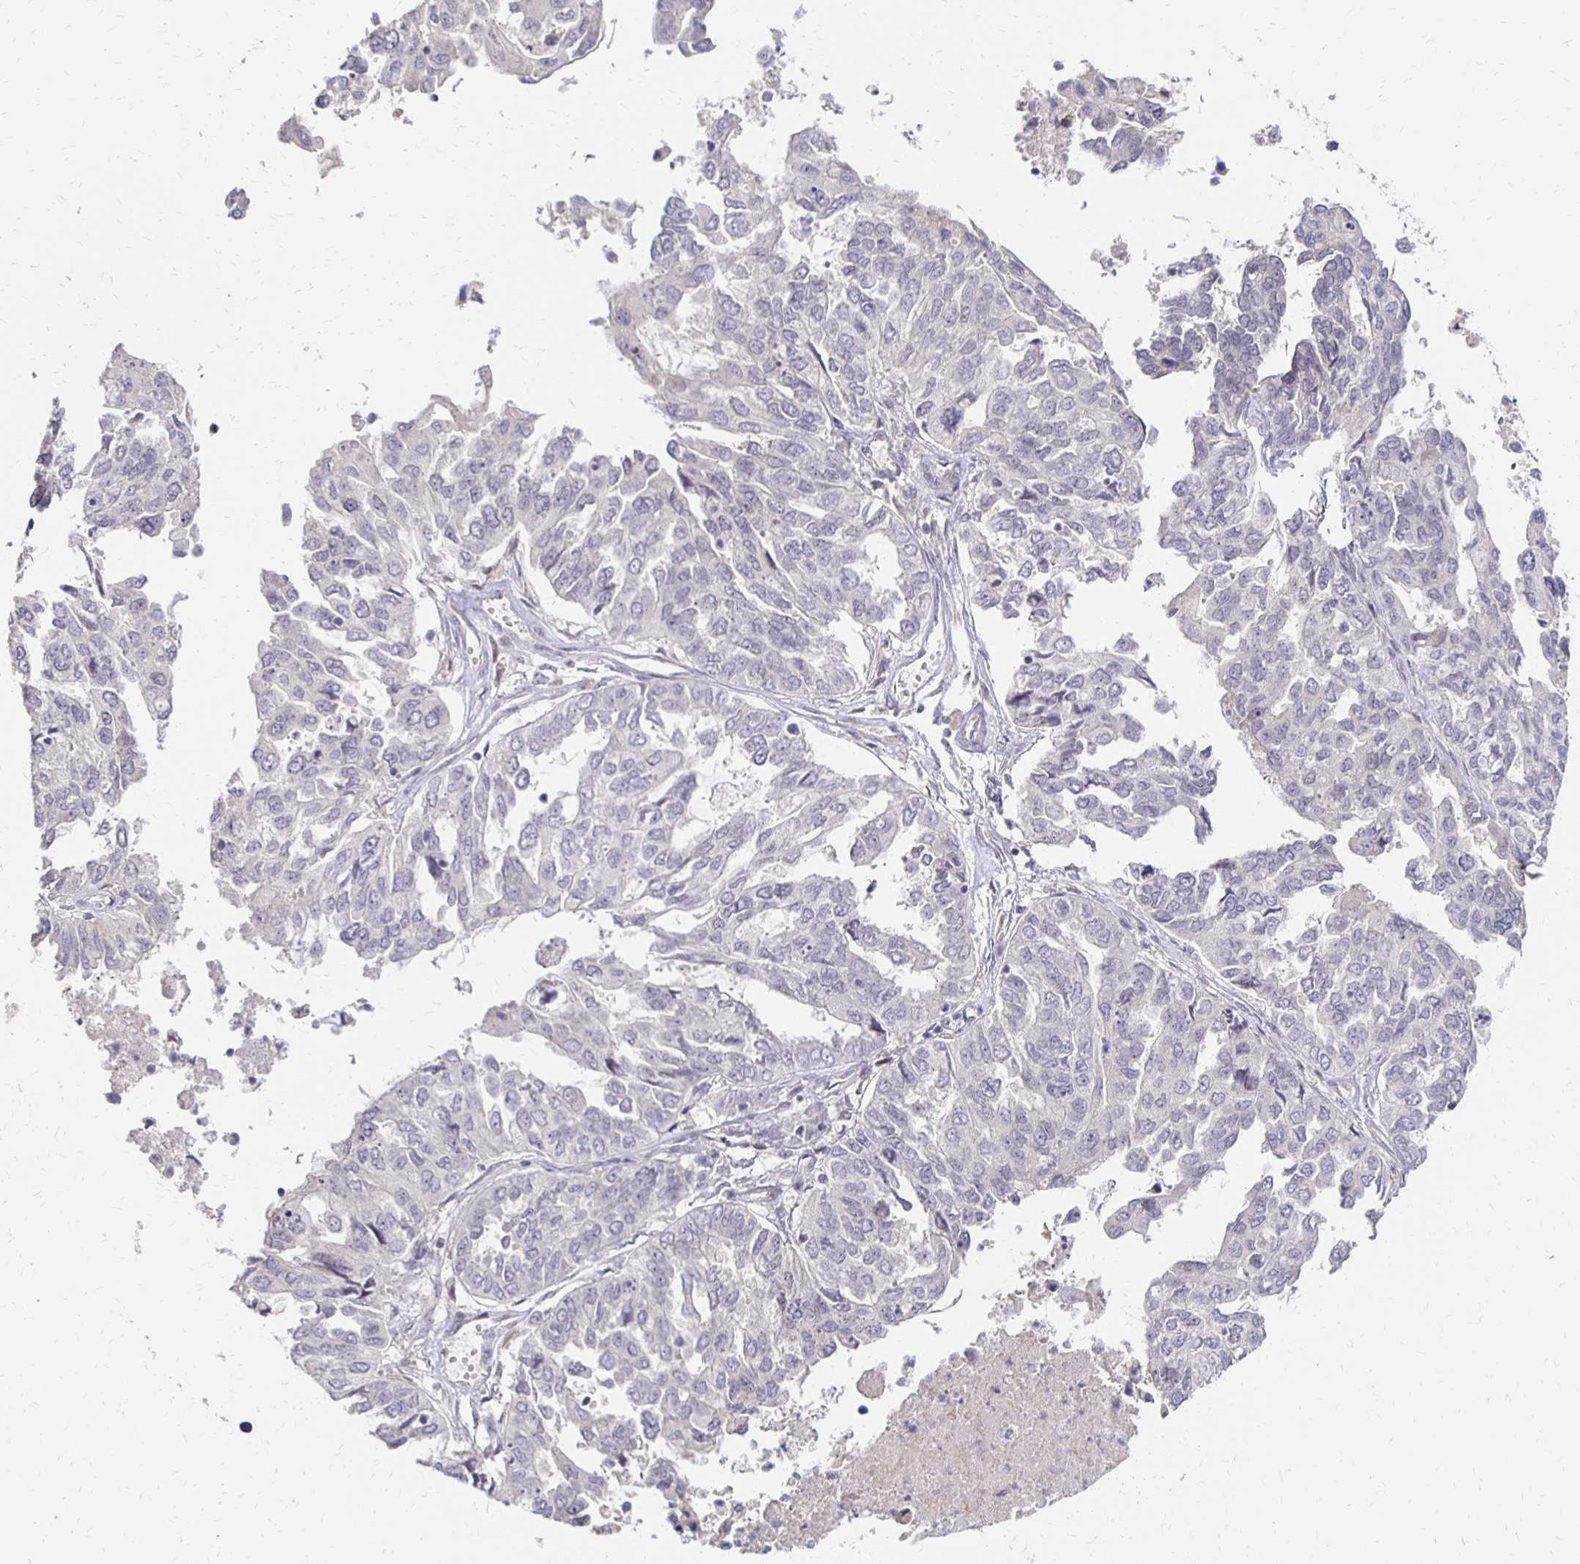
{"staining": {"intensity": "negative", "quantity": "none", "location": "none"}, "tissue": "ovarian cancer", "cell_type": "Tumor cells", "image_type": "cancer", "snomed": [{"axis": "morphology", "description": "Cystadenocarcinoma, serous, NOS"}, {"axis": "topography", "description": "Ovary"}], "caption": "IHC micrograph of neoplastic tissue: human ovarian cancer stained with DAB reveals no significant protein positivity in tumor cells.", "gene": "PRKCB", "patient": {"sex": "female", "age": 53}}